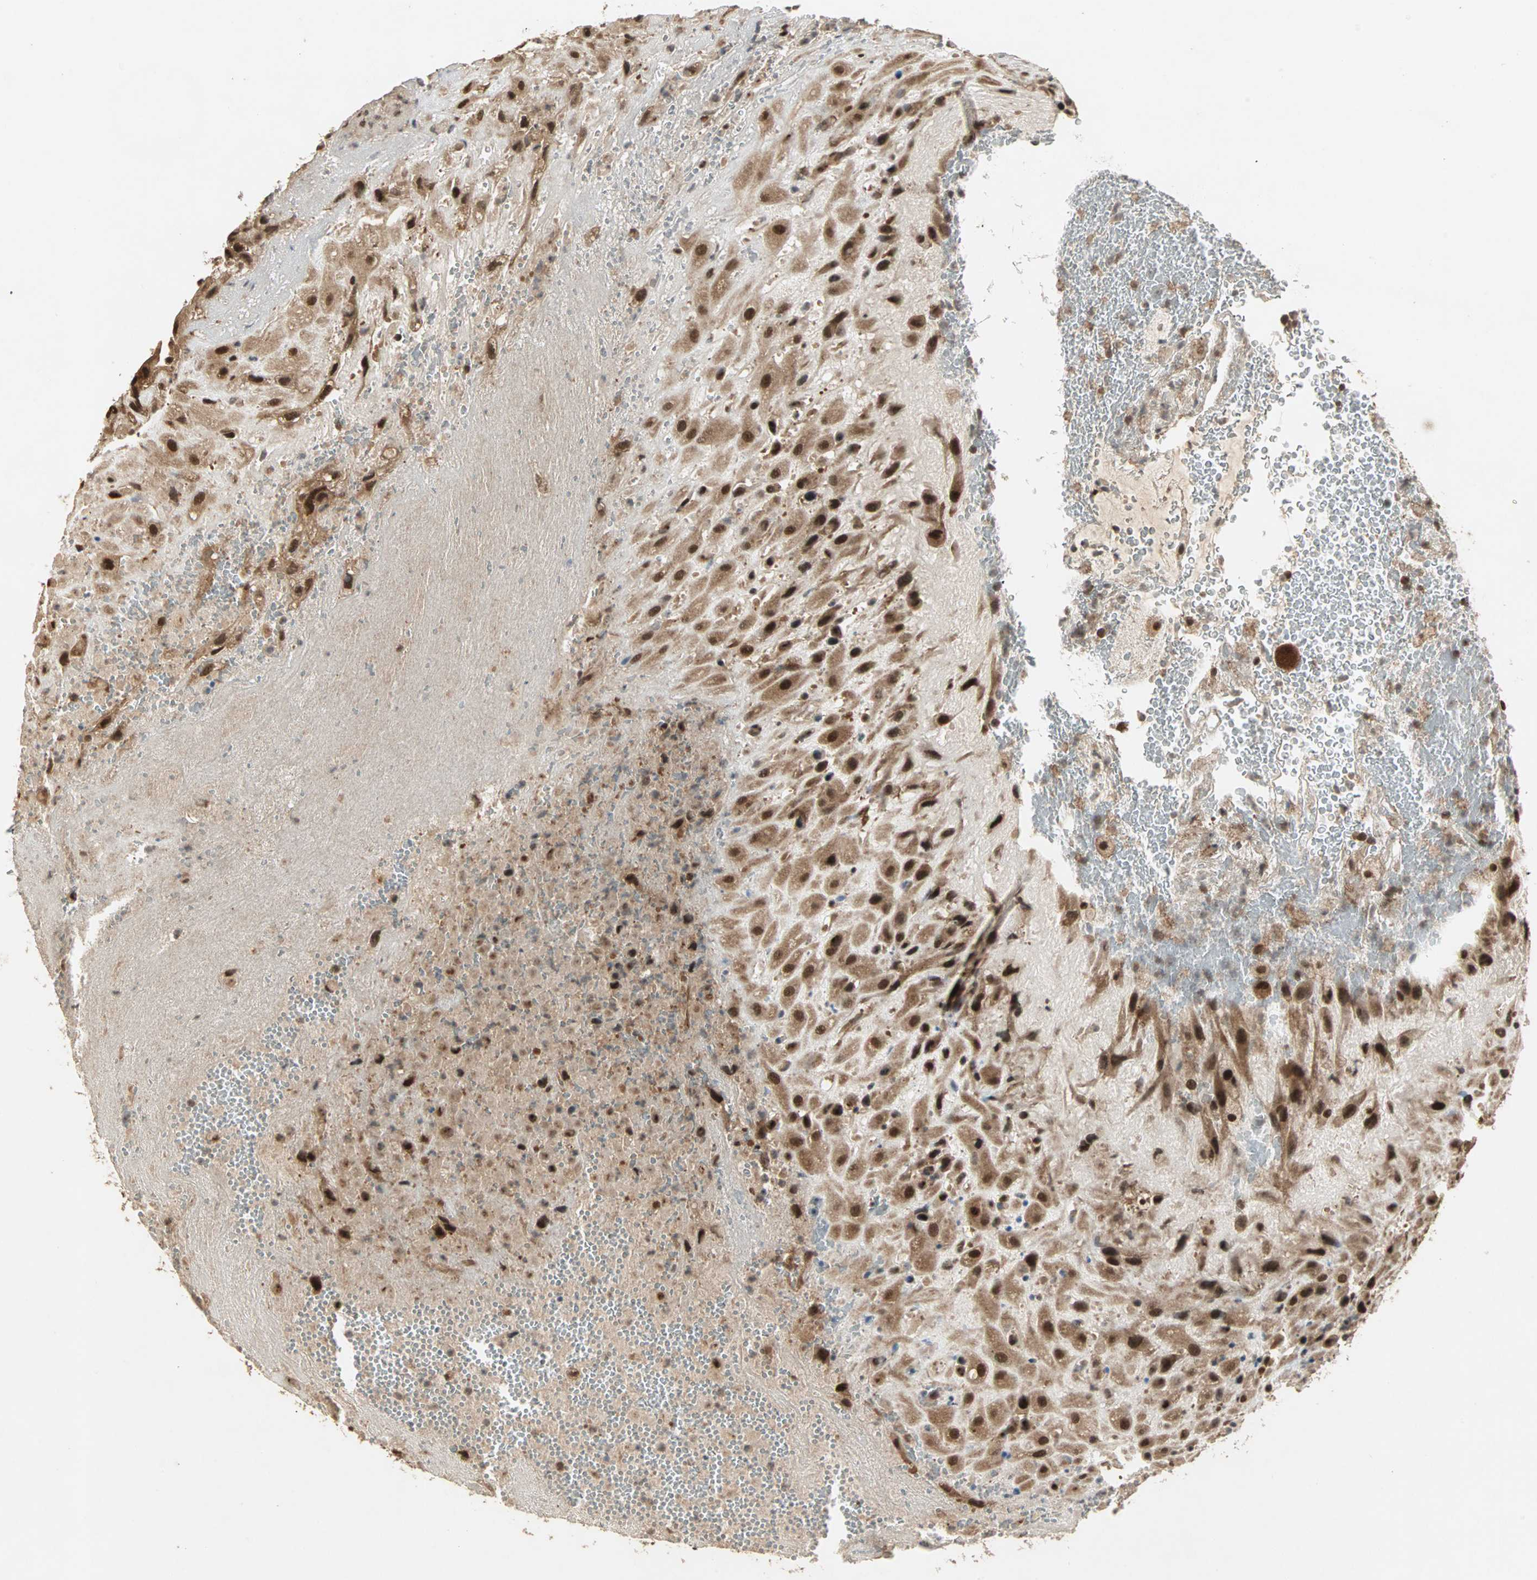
{"staining": {"intensity": "strong", "quantity": ">75%", "location": "cytoplasmic/membranous,nuclear"}, "tissue": "placenta", "cell_type": "Decidual cells", "image_type": "normal", "snomed": [{"axis": "morphology", "description": "Normal tissue, NOS"}, {"axis": "topography", "description": "Placenta"}], "caption": "Brown immunohistochemical staining in unremarkable human placenta displays strong cytoplasmic/membranous,nuclear positivity in approximately >75% of decidual cells.", "gene": "CSNK2B", "patient": {"sex": "female", "age": 19}}